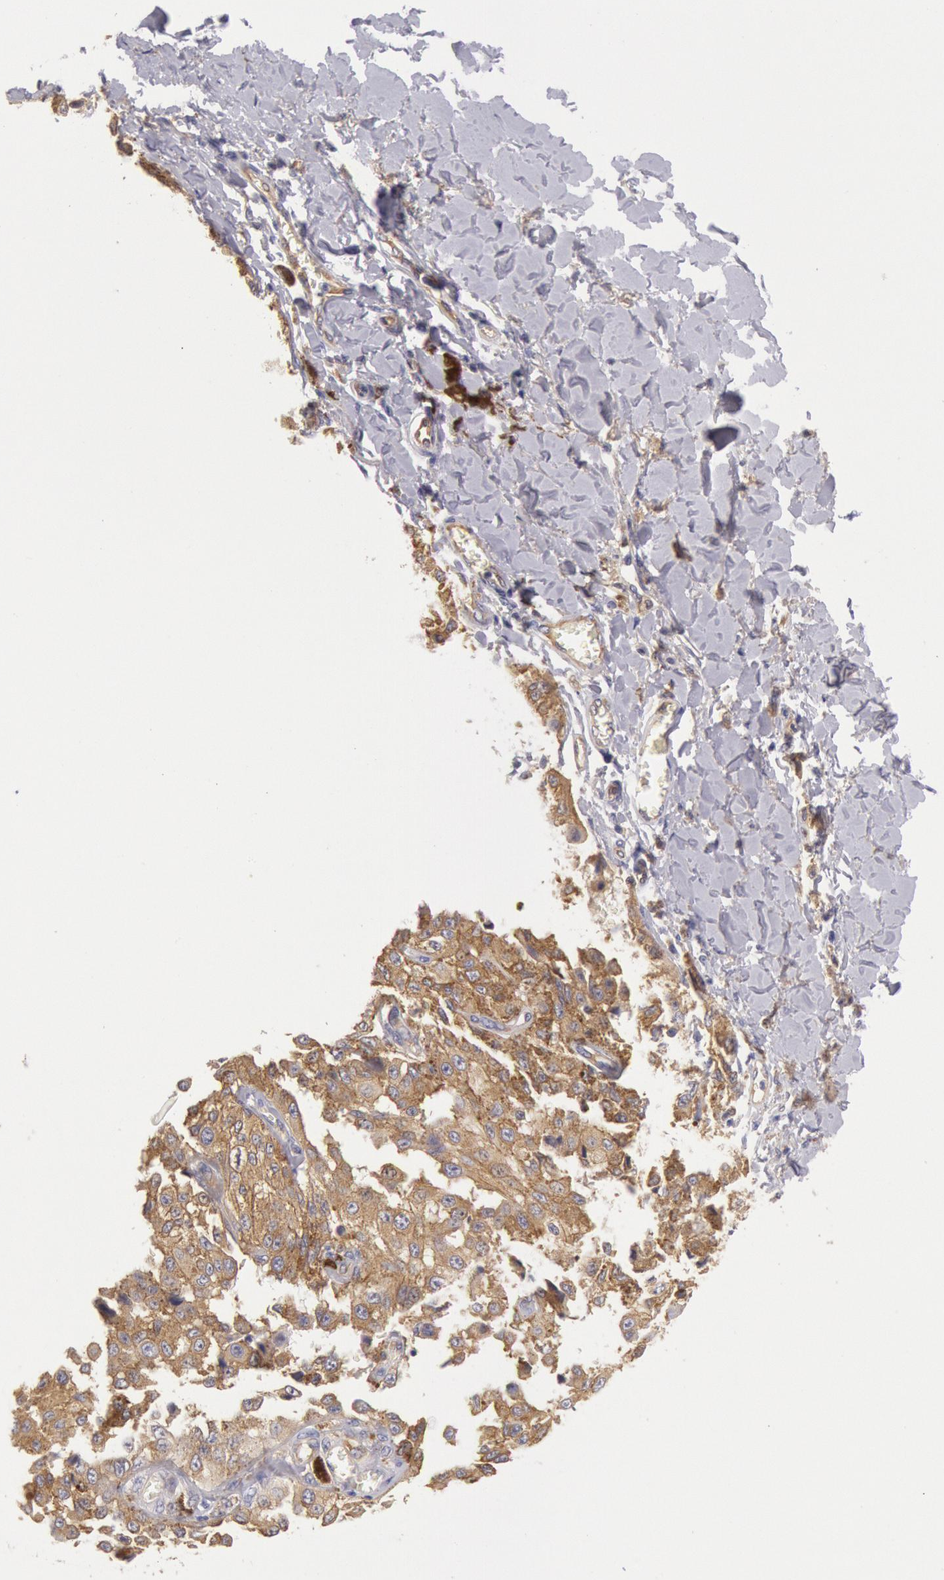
{"staining": {"intensity": "moderate", "quantity": ">75%", "location": "cytoplasmic/membranous"}, "tissue": "melanoma", "cell_type": "Tumor cells", "image_type": "cancer", "snomed": [{"axis": "morphology", "description": "Malignant melanoma, NOS"}, {"axis": "topography", "description": "Skin"}], "caption": "Protein positivity by immunohistochemistry (IHC) reveals moderate cytoplasmic/membranous expression in about >75% of tumor cells in malignant melanoma.", "gene": "MYO5A", "patient": {"sex": "female", "age": 82}}